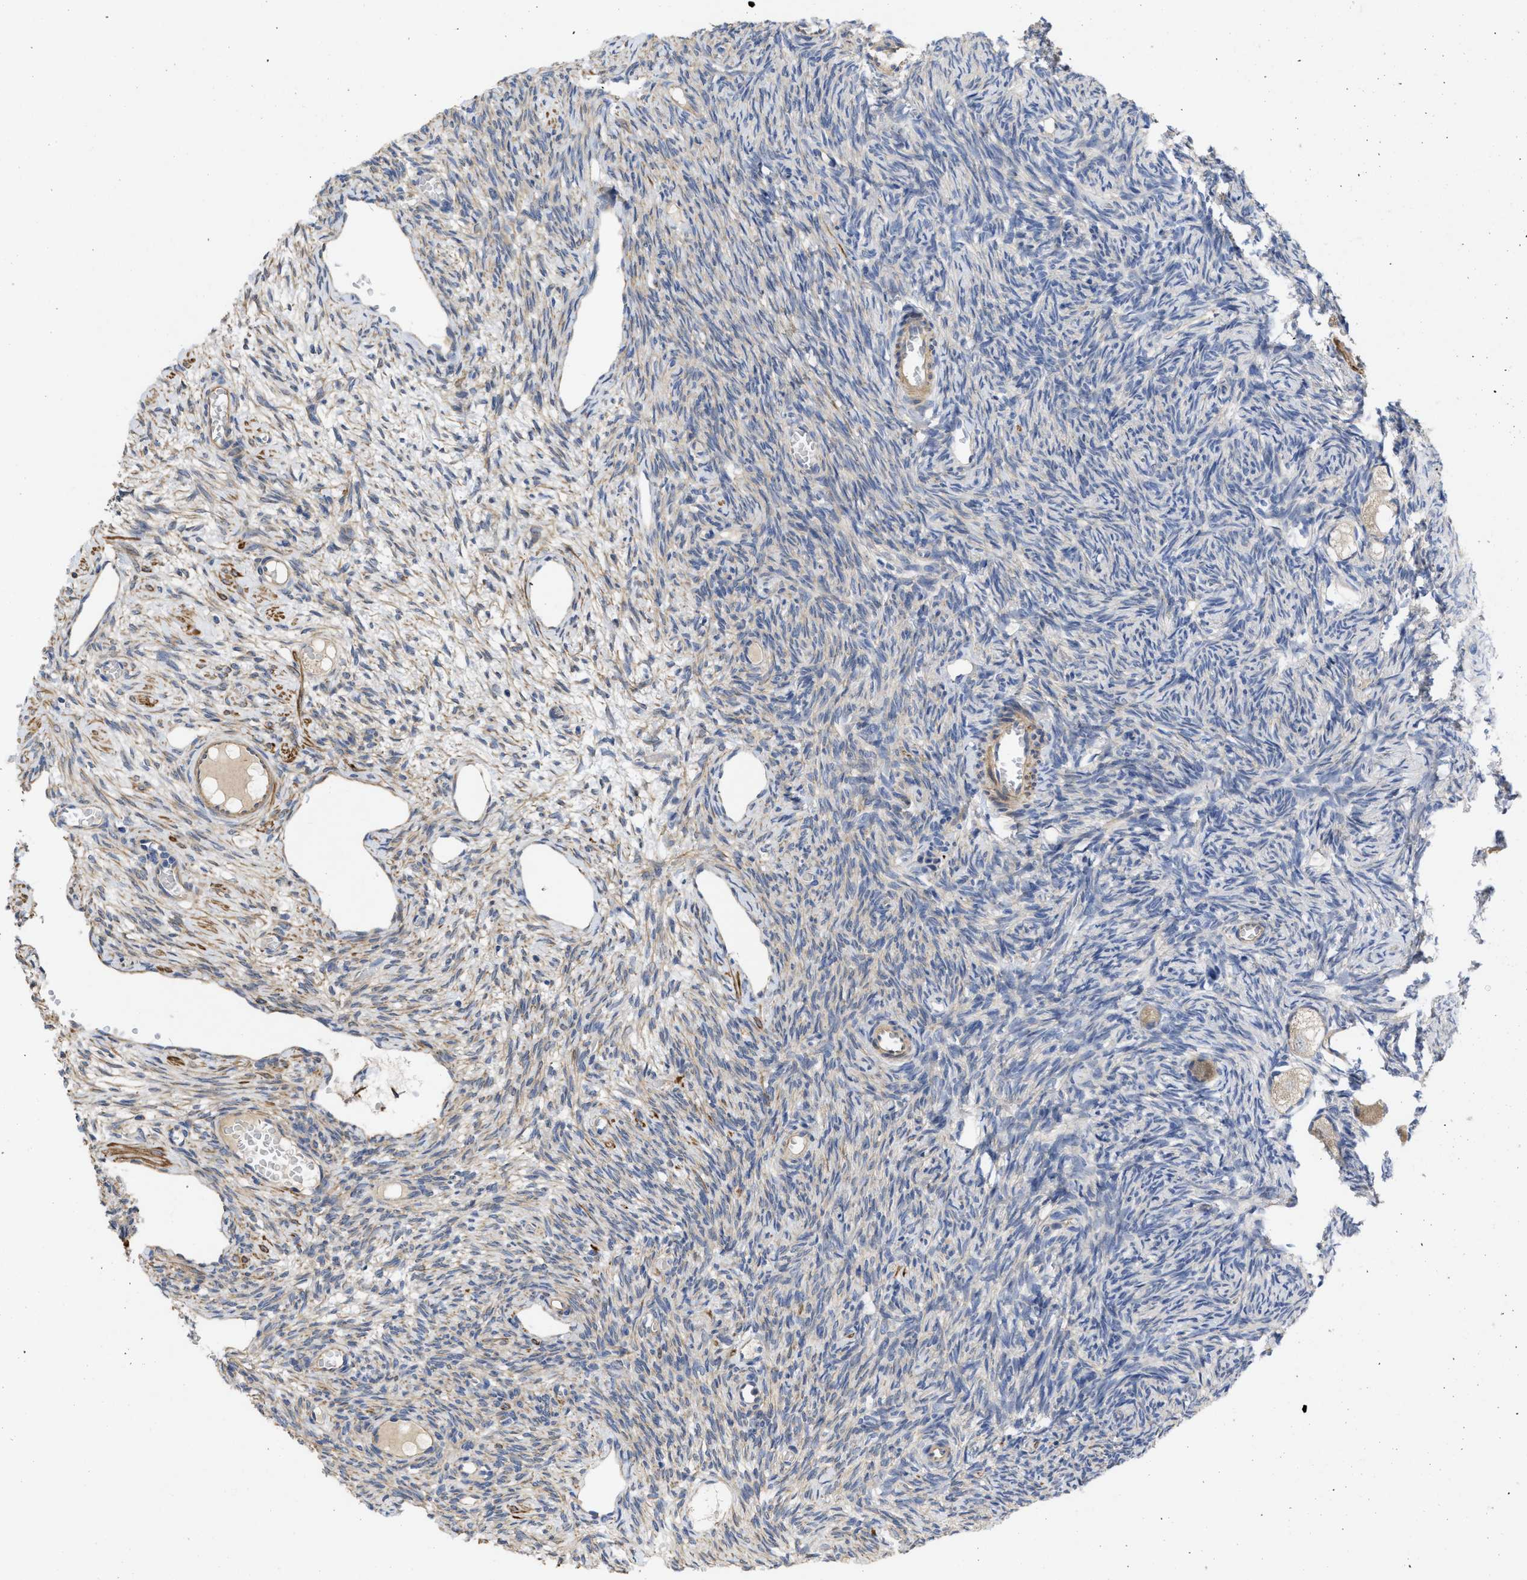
{"staining": {"intensity": "weak", "quantity": ">75%", "location": "cytoplasmic/membranous"}, "tissue": "ovary", "cell_type": "Follicle cells", "image_type": "normal", "snomed": [{"axis": "morphology", "description": "Normal tissue, NOS"}, {"axis": "topography", "description": "Ovary"}], "caption": "Normal ovary shows weak cytoplasmic/membranous positivity in approximately >75% of follicle cells.", "gene": "ARHGEF26", "patient": {"sex": "female", "age": 27}}